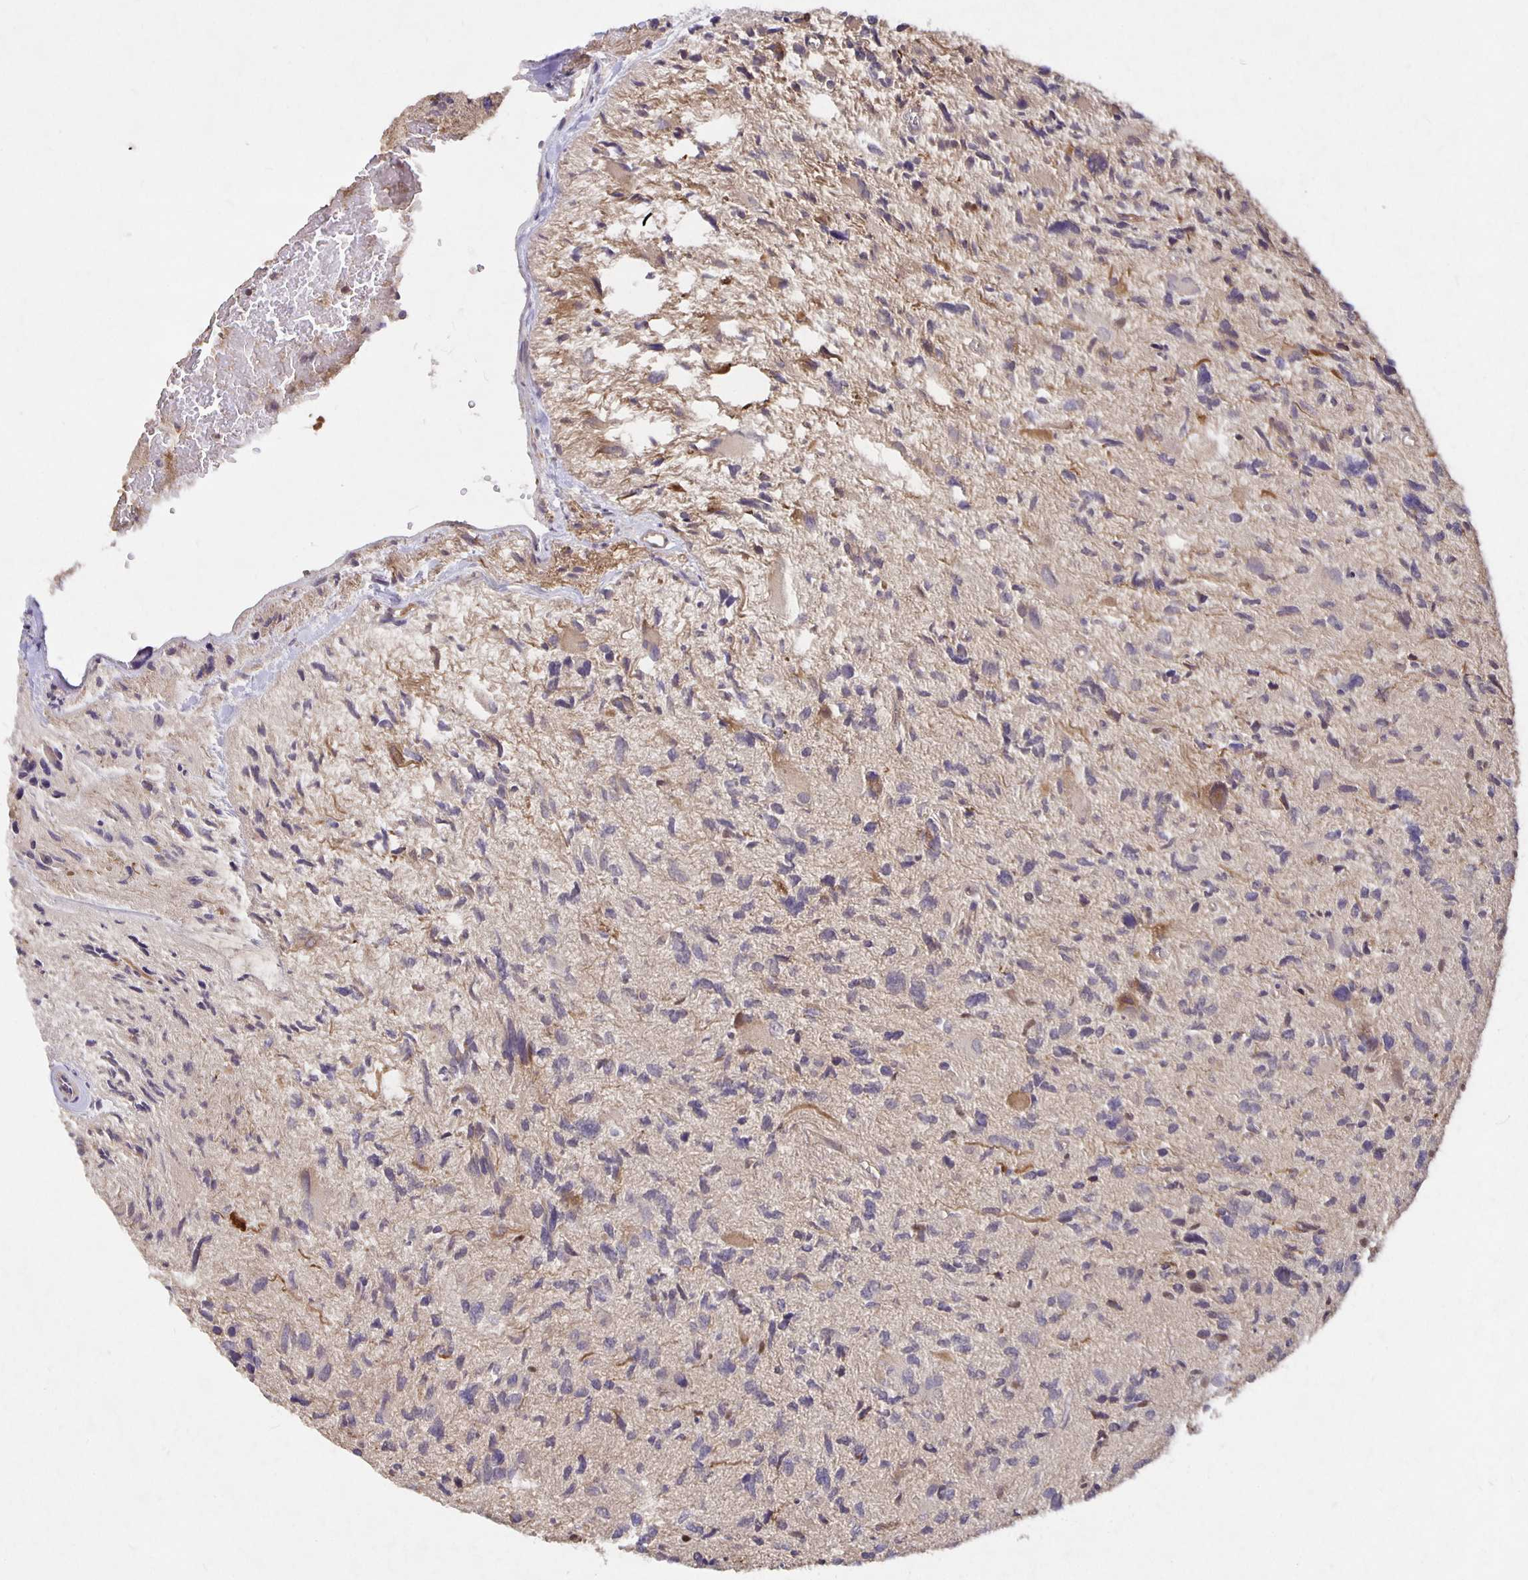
{"staining": {"intensity": "negative", "quantity": "none", "location": "none"}, "tissue": "glioma", "cell_type": "Tumor cells", "image_type": "cancer", "snomed": [{"axis": "morphology", "description": "Glioma, malignant, High grade"}, {"axis": "topography", "description": "Brain"}], "caption": "High power microscopy image of an immunohistochemistry histopathology image of glioma, revealing no significant staining in tumor cells. (Immunohistochemistry (ihc), brightfield microscopy, high magnification).", "gene": "NOG", "patient": {"sex": "female", "age": 11}}